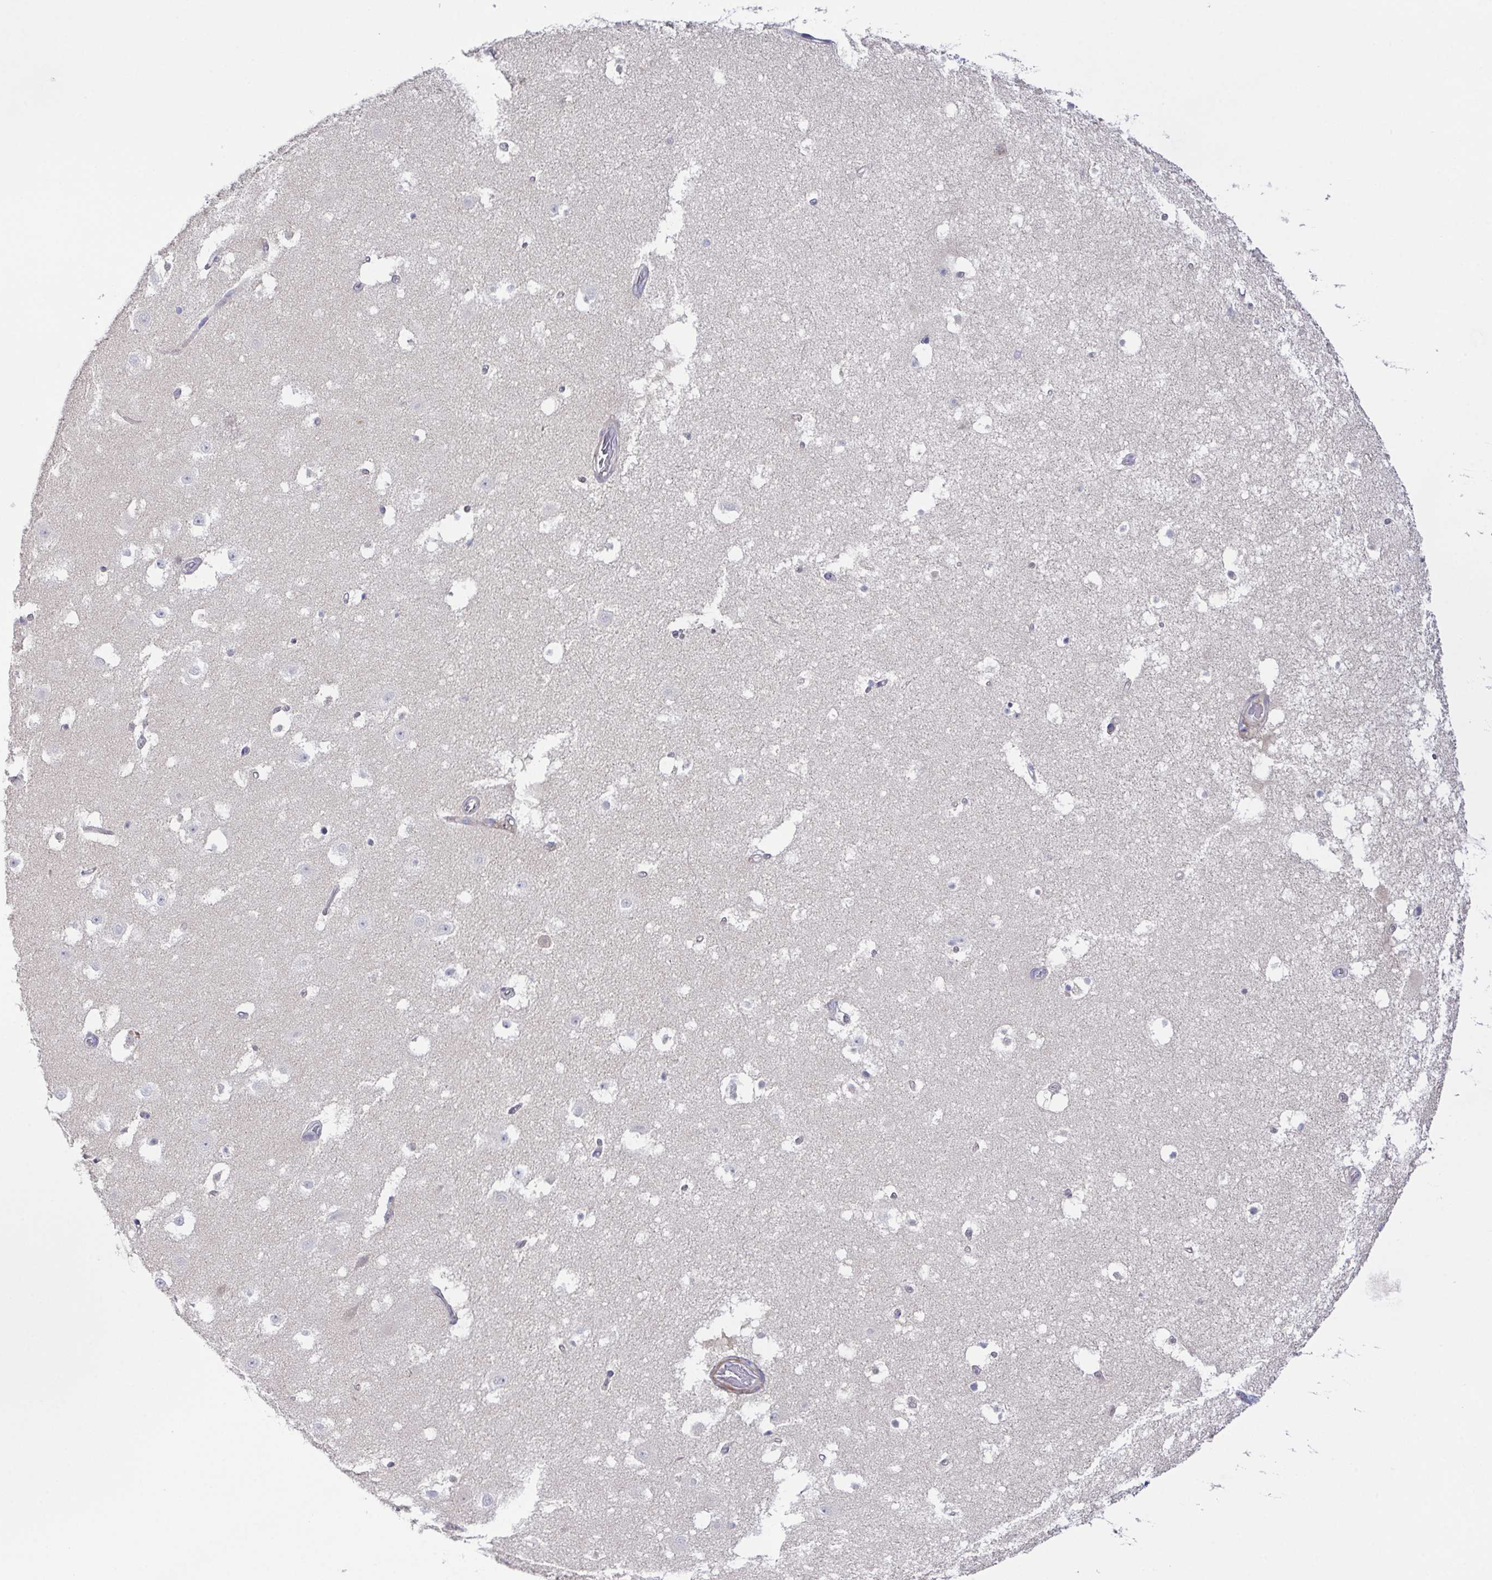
{"staining": {"intensity": "negative", "quantity": "none", "location": "none"}, "tissue": "hippocampus", "cell_type": "Glial cells", "image_type": "normal", "snomed": [{"axis": "morphology", "description": "Normal tissue, NOS"}, {"axis": "topography", "description": "Hippocampus"}], "caption": "High magnification brightfield microscopy of normal hippocampus stained with DAB (brown) and counterstained with hematoxylin (blue): glial cells show no significant staining.", "gene": "CFAP97D1", "patient": {"sex": "female", "age": 52}}